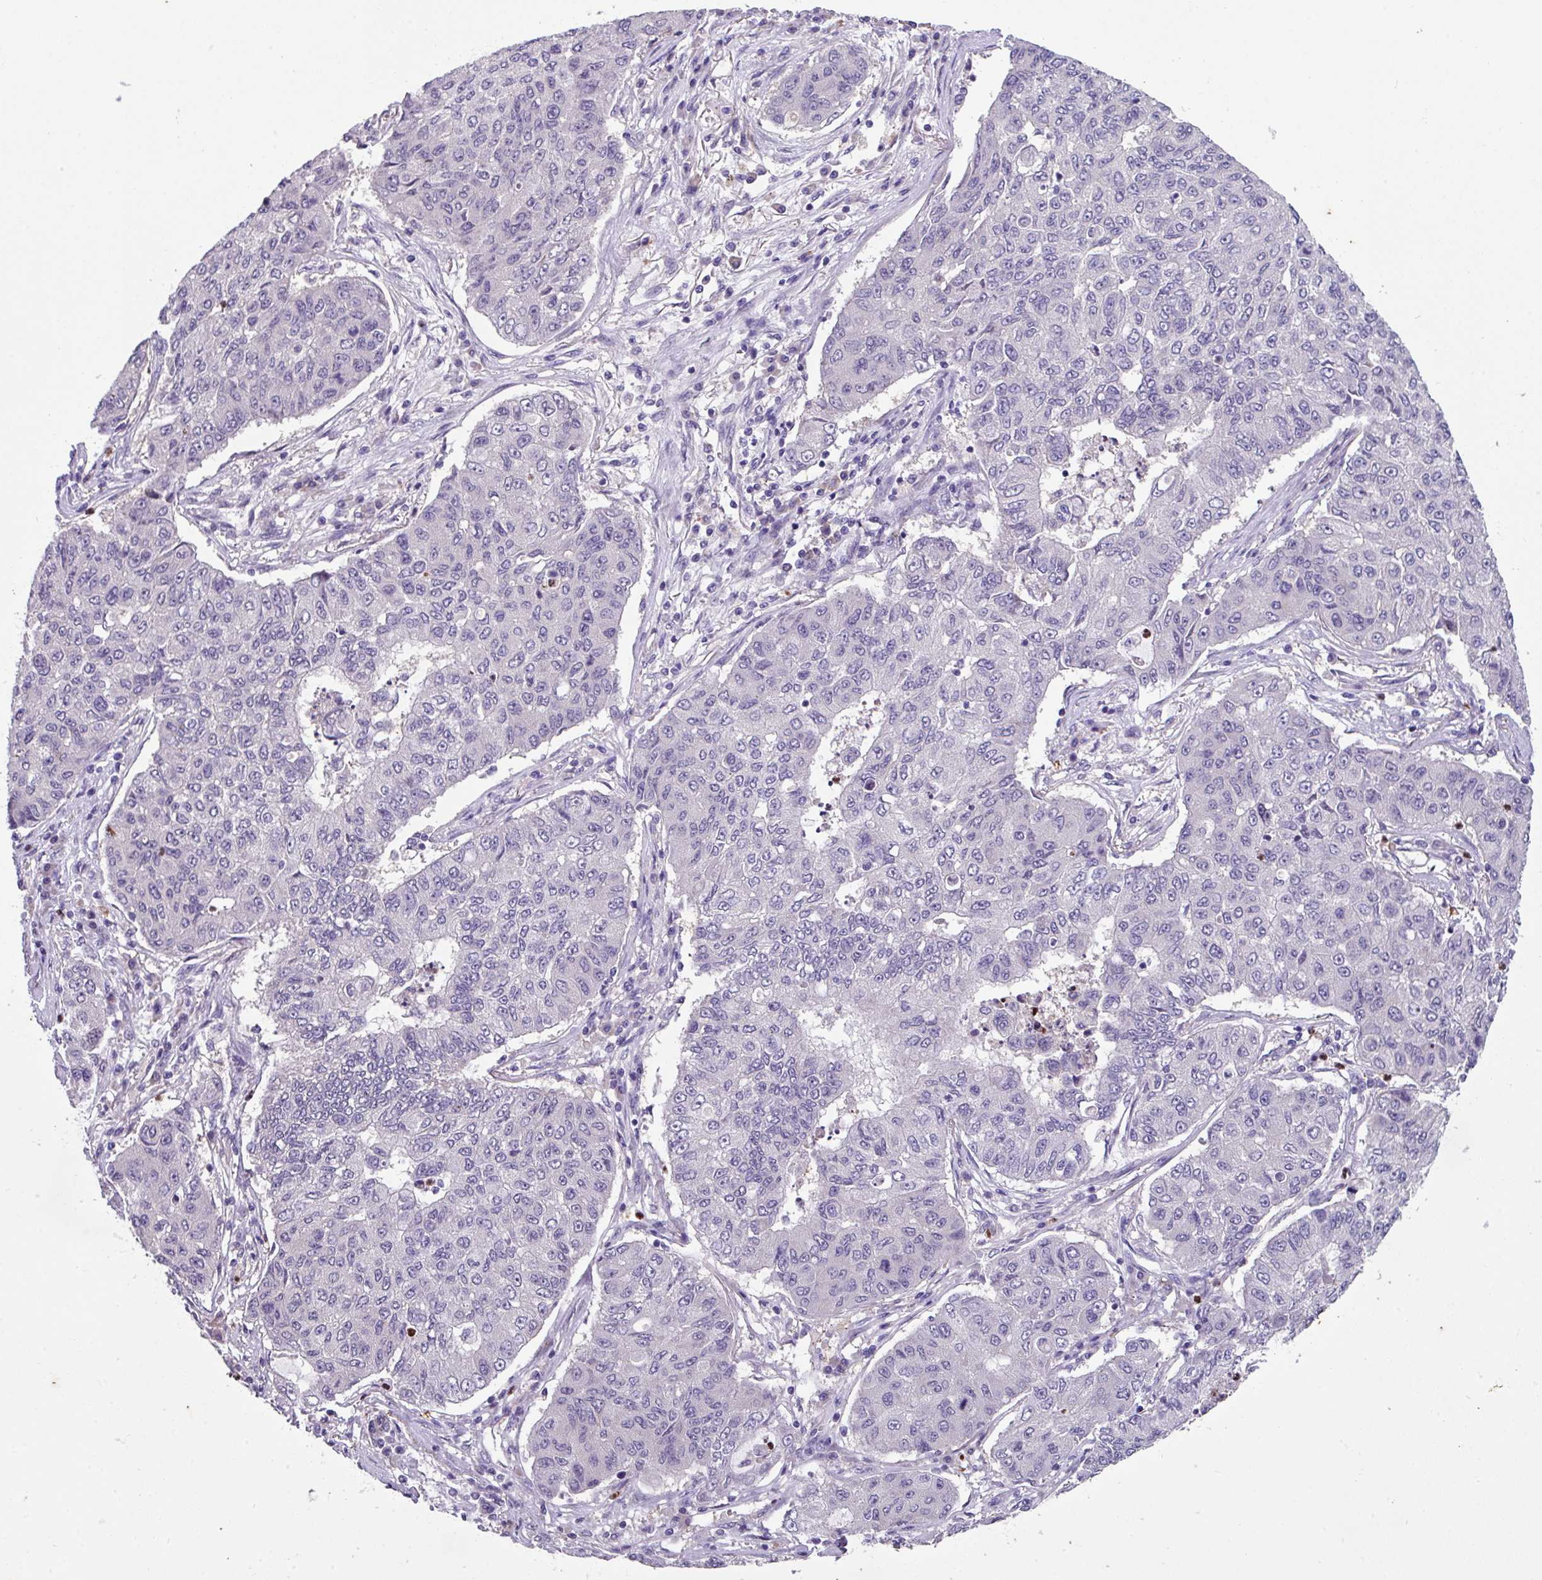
{"staining": {"intensity": "negative", "quantity": "none", "location": "none"}, "tissue": "lung cancer", "cell_type": "Tumor cells", "image_type": "cancer", "snomed": [{"axis": "morphology", "description": "Squamous cell carcinoma, NOS"}, {"axis": "topography", "description": "Lung"}], "caption": "Tumor cells show no significant protein expression in lung cancer (squamous cell carcinoma).", "gene": "ZFP3", "patient": {"sex": "male", "age": 74}}